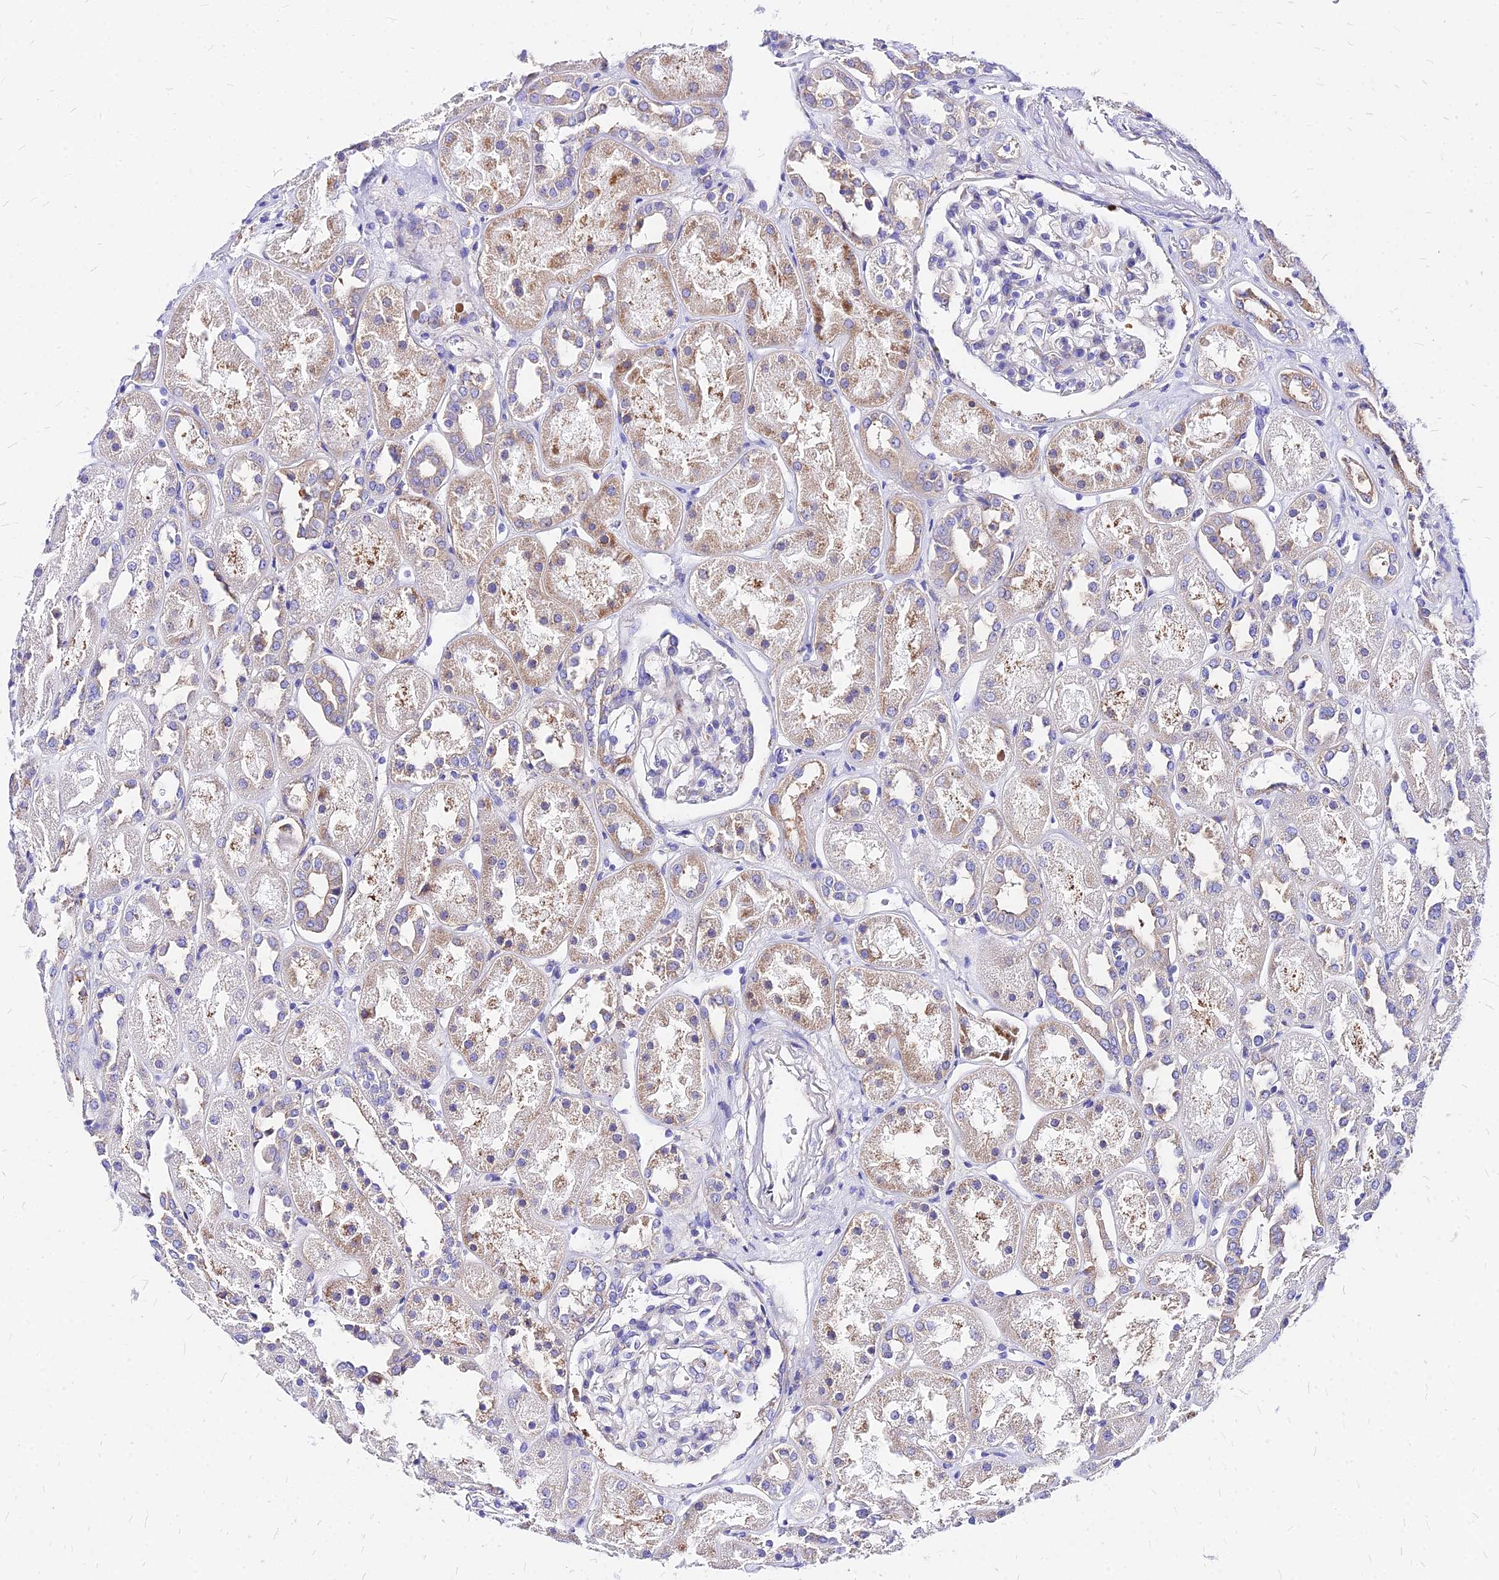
{"staining": {"intensity": "negative", "quantity": "none", "location": "none"}, "tissue": "kidney", "cell_type": "Cells in glomeruli", "image_type": "normal", "snomed": [{"axis": "morphology", "description": "Normal tissue, NOS"}, {"axis": "topography", "description": "Kidney"}], "caption": "This is a photomicrograph of immunohistochemistry staining of unremarkable kidney, which shows no expression in cells in glomeruli.", "gene": "RPL19", "patient": {"sex": "male", "age": 70}}